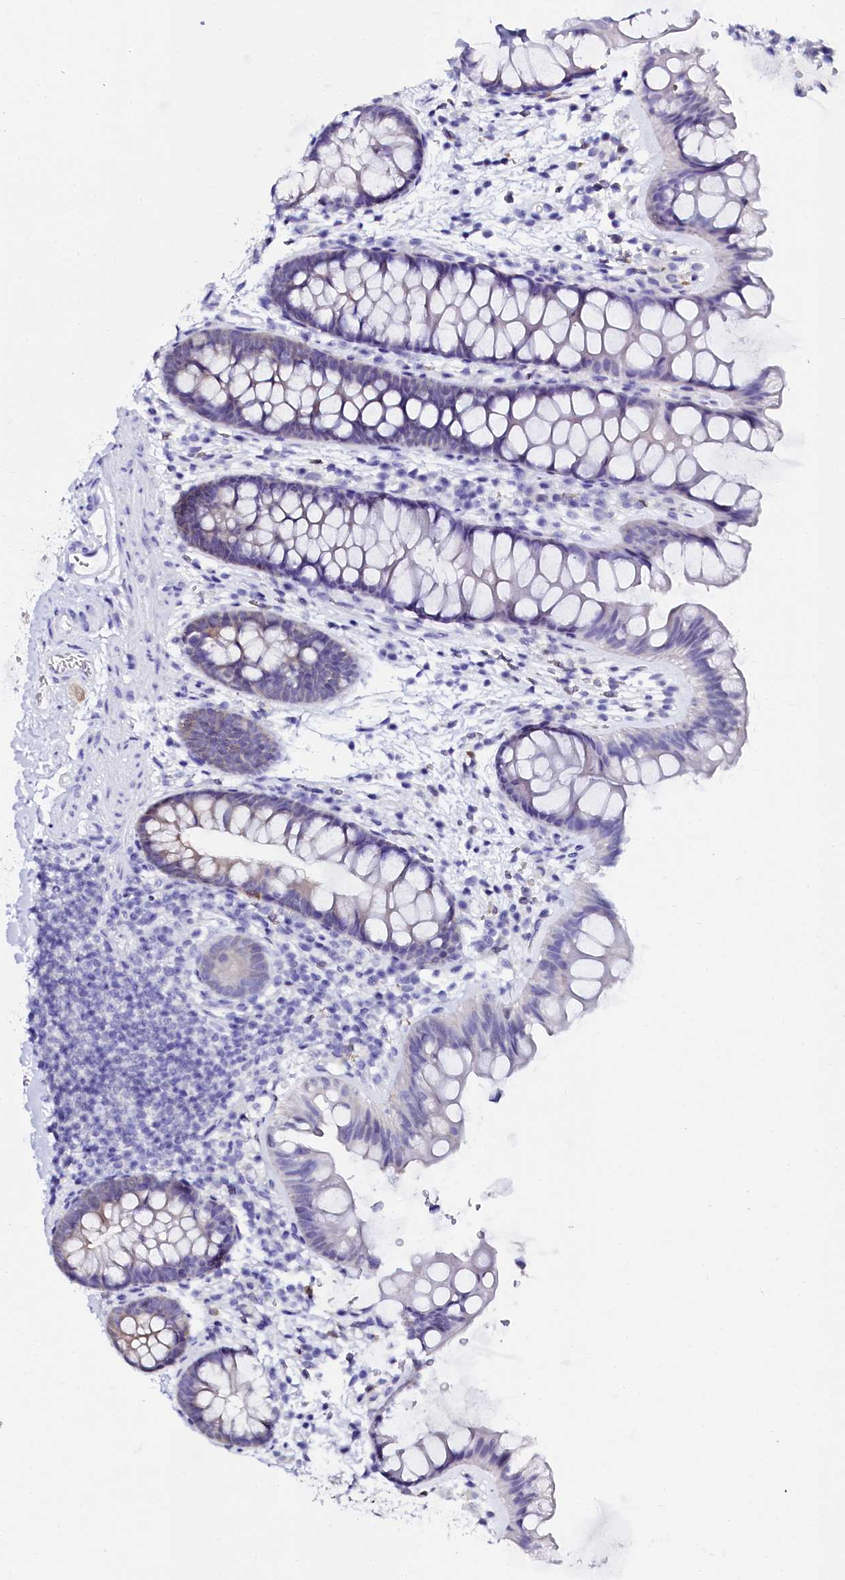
{"staining": {"intensity": "negative", "quantity": "none", "location": "none"}, "tissue": "colon", "cell_type": "Endothelial cells", "image_type": "normal", "snomed": [{"axis": "morphology", "description": "Normal tissue, NOS"}, {"axis": "topography", "description": "Colon"}], "caption": "Immunohistochemical staining of normal human colon demonstrates no significant positivity in endothelial cells. (Immunohistochemistry (ihc), brightfield microscopy, high magnification).", "gene": "SORD", "patient": {"sex": "female", "age": 62}}